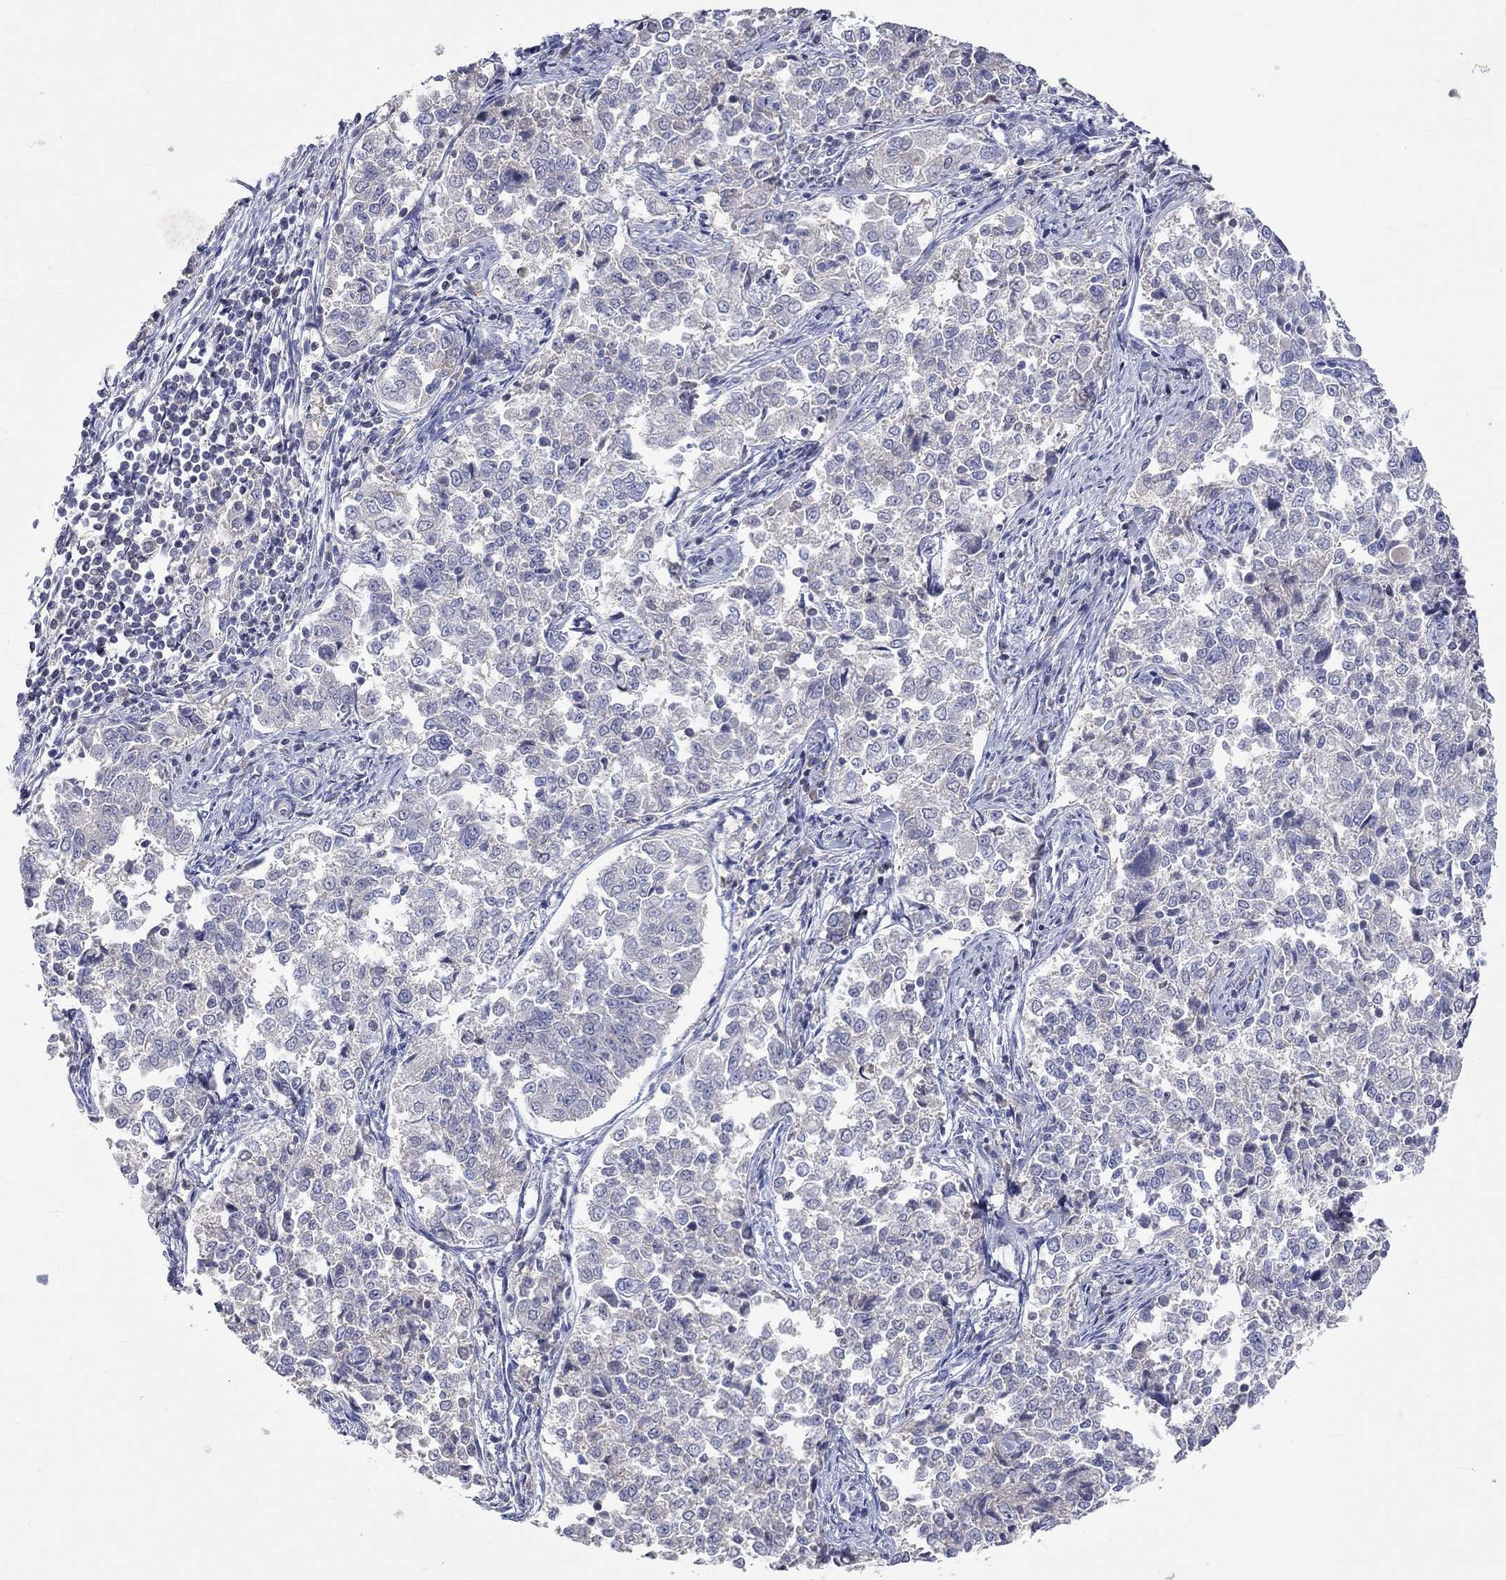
{"staining": {"intensity": "negative", "quantity": "none", "location": "none"}, "tissue": "endometrial cancer", "cell_type": "Tumor cells", "image_type": "cancer", "snomed": [{"axis": "morphology", "description": "Adenocarcinoma, NOS"}, {"axis": "topography", "description": "Endometrium"}], "caption": "The image reveals no staining of tumor cells in adenocarcinoma (endometrial).", "gene": "LRFN4", "patient": {"sex": "female", "age": 43}}